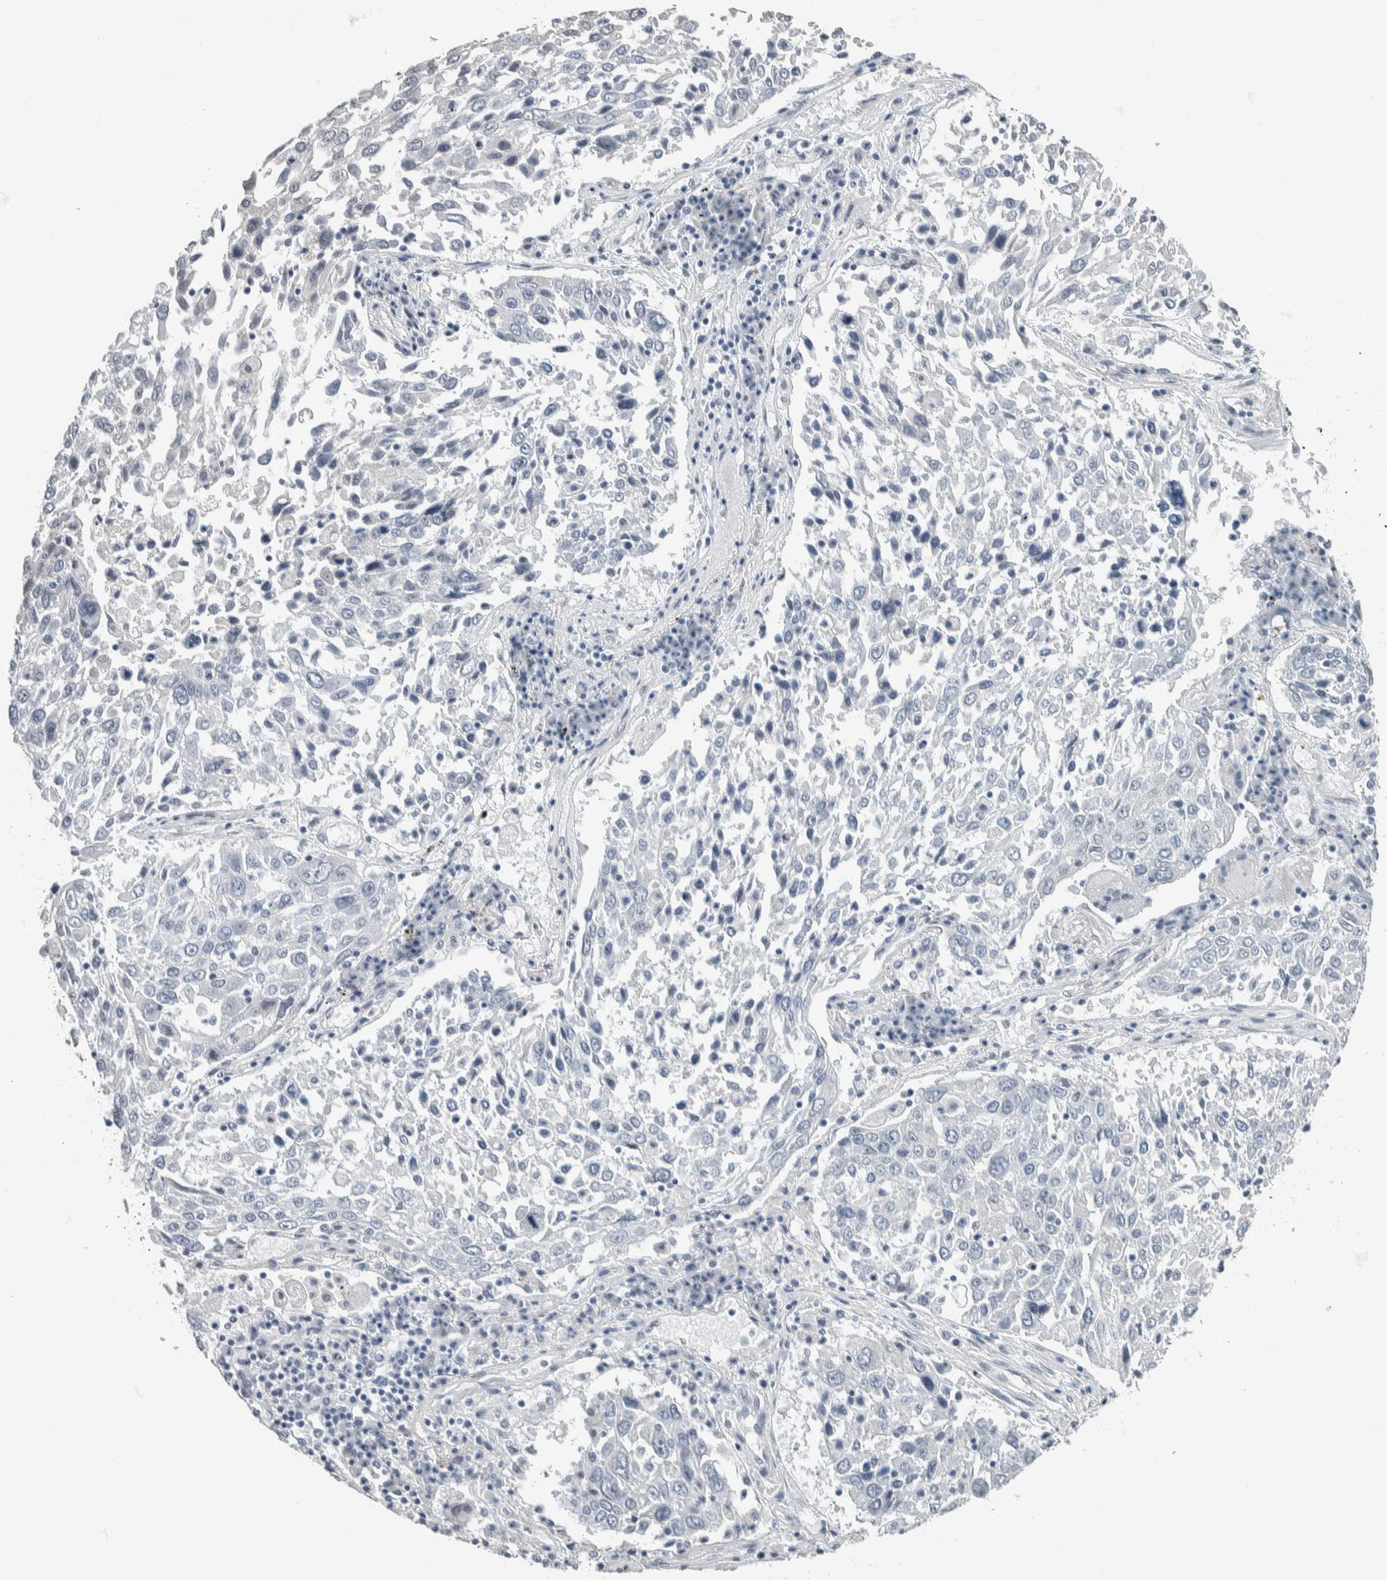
{"staining": {"intensity": "negative", "quantity": "none", "location": "none"}, "tissue": "lung cancer", "cell_type": "Tumor cells", "image_type": "cancer", "snomed": [{"axis": "morphology", "description": "Squamous cell carcinoma, NOS"}, {"axis": "topography", "description": "Lung"}], "caption": "A photomicrograph of human lung squamous cell carcinoma is negative for staining in tumor cells.", "gene": "NEFM", "patient": {"sex": "male", "age": 65}}